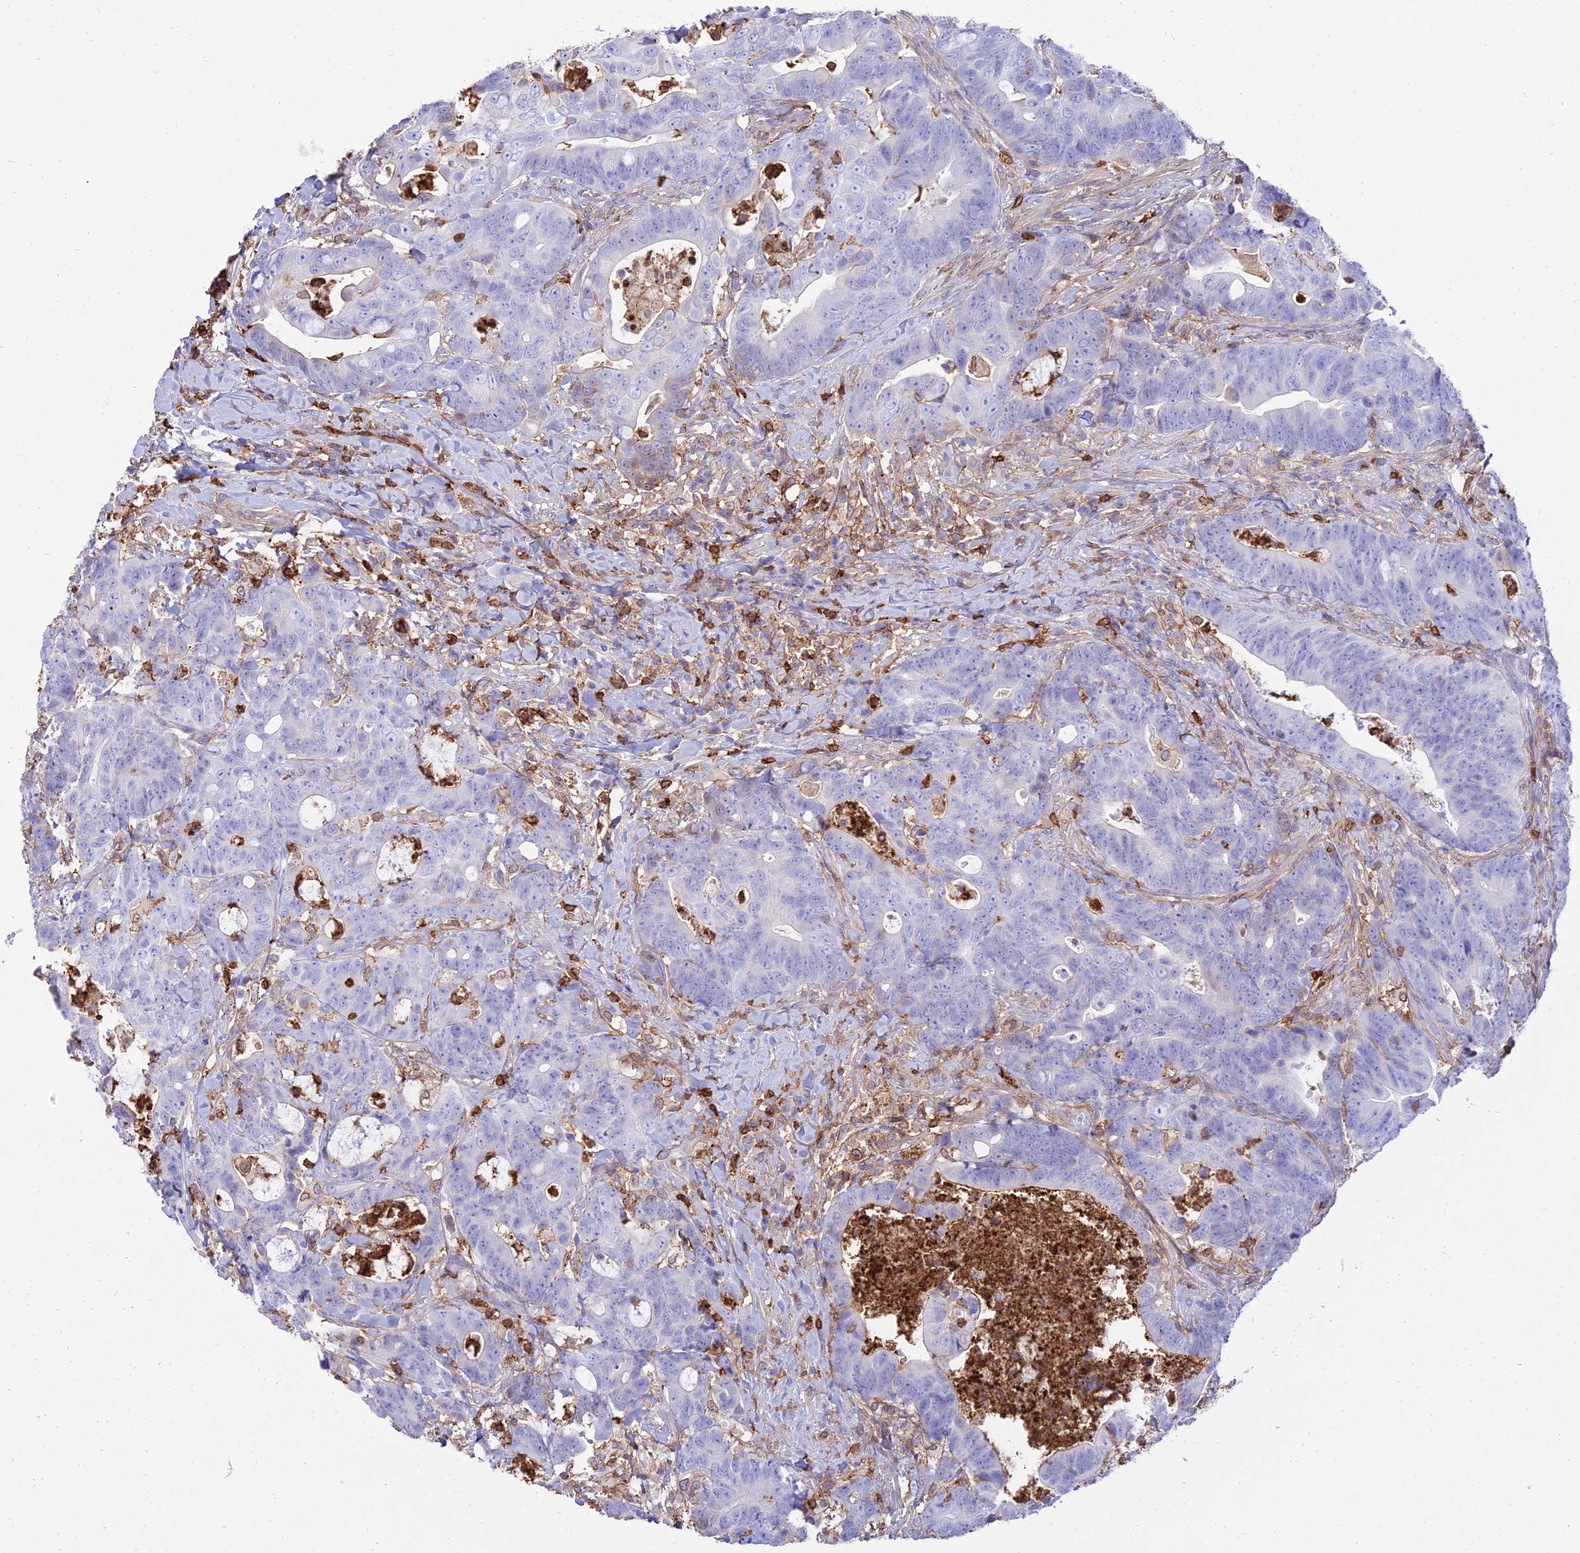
{"staining": {"intensity": "negative", "quantity": "none", "location": "none"}, "tissue": "colorectal cancer", "cell_type": "Tumor cells", "image_type": "cancer", "snomed": [{"axis": "morphology", "description": "Adenocarcinoma, NOS"}, {"axis": "topography", "description": "Colon"}], "caption": "The image demonstrates no significant positivity in tumor cells of adenocarcinoma (colorectal). (Brightfield microscopy of DAB (3,3'-diaminobenzidine) immunohistochemistry (IHC) at high magnification).", "gene": "SREK1IP1", "patient": {"sex": "female", "age": 82}}